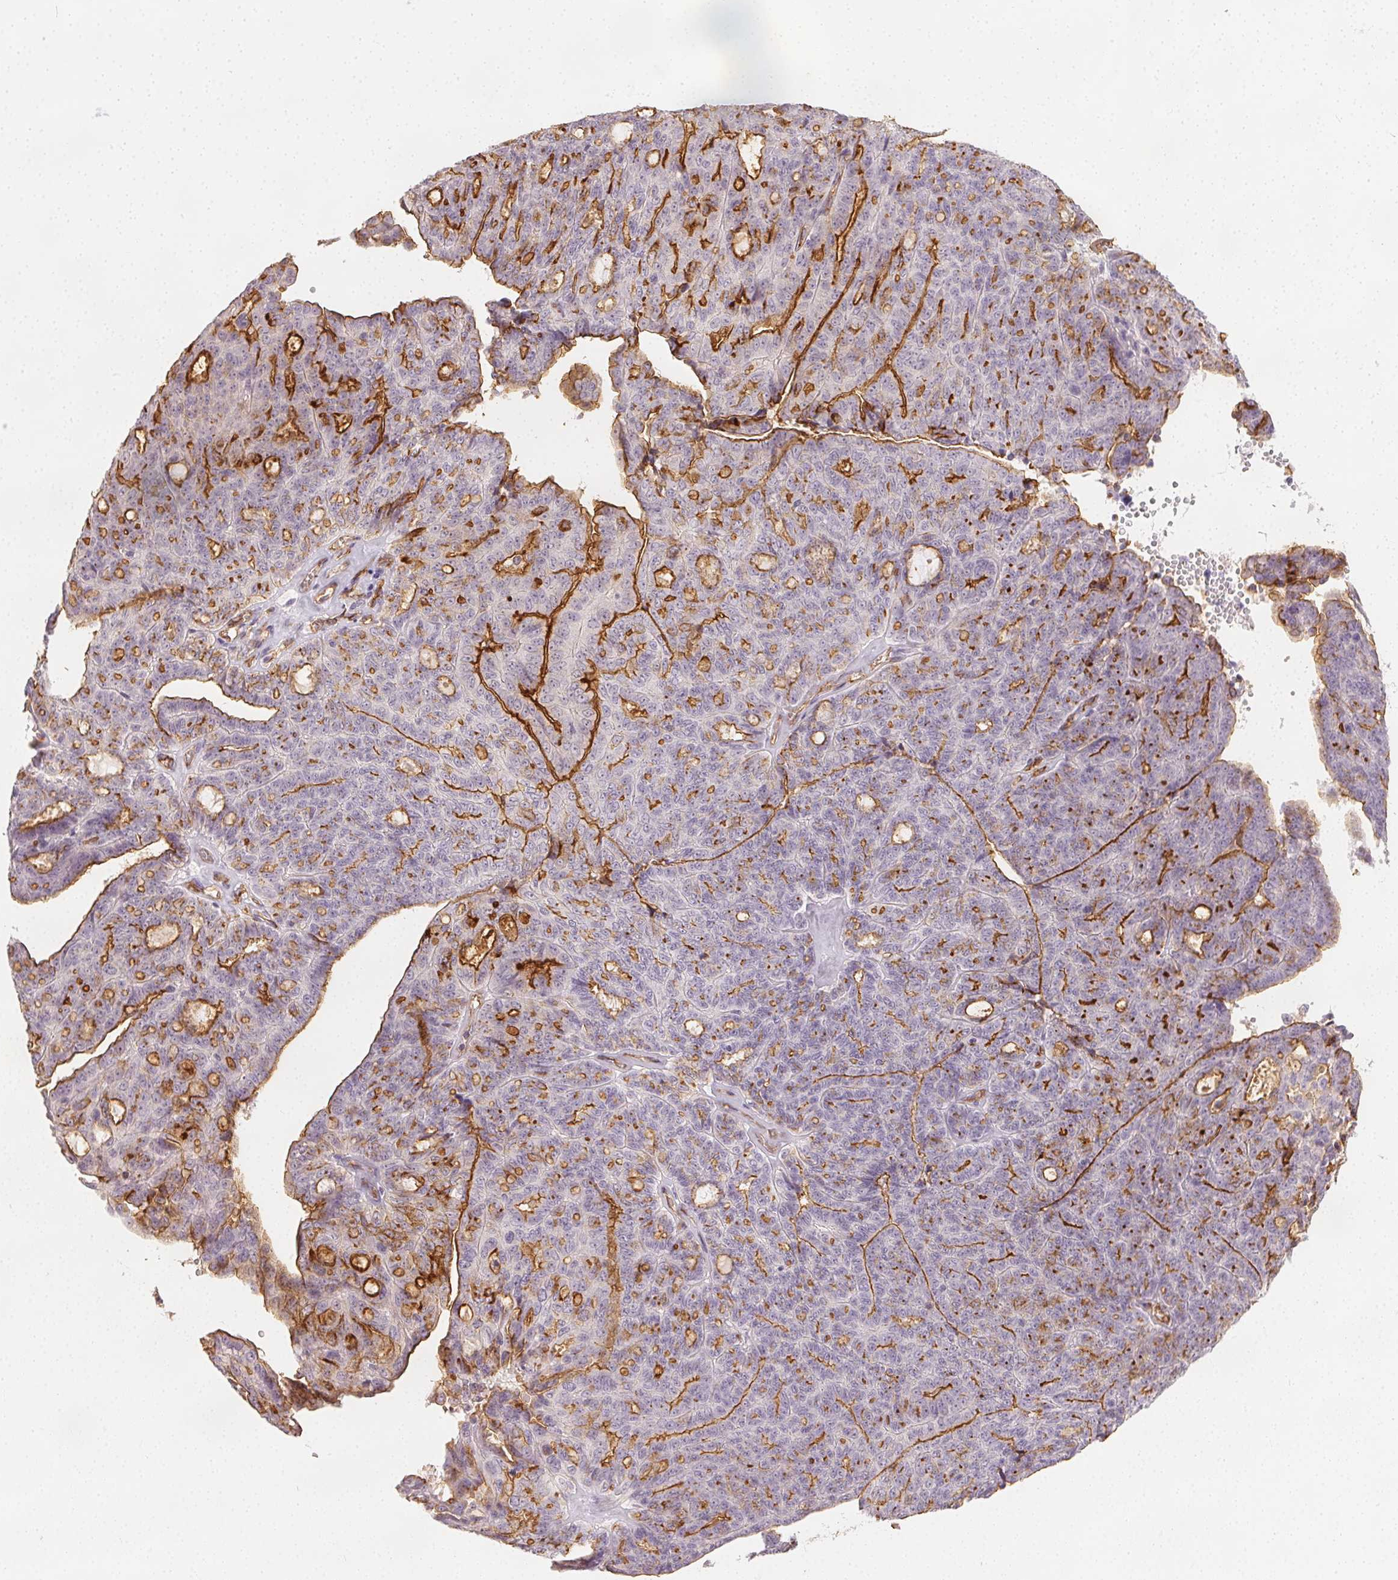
{"staining": {"intensity": "strong", "quantity": "25%-75%", "location": "cytoplasmic/membranous"}, "tissue": "ovarian cancer", "cell_type": "Tumor cells", "image_type": "cancer", "snomed": [{"axis": "morphology", "description": "Cystadenocarcinoma, serous, NOS"}, {"axis": "topography", "description": "Ovary"}], "caption": "Ovarian cancer (serous cystadenocarcinoma) stained with immunohistochemistry (IHC) reveals strong cytoplasmic/membranous positivity in approximately 25%-75% of tumor cells. (IHC, brightfield microscopy, high magnification).", "gene": "PODXL", "patient": {"sex": "female", "age": 71}}